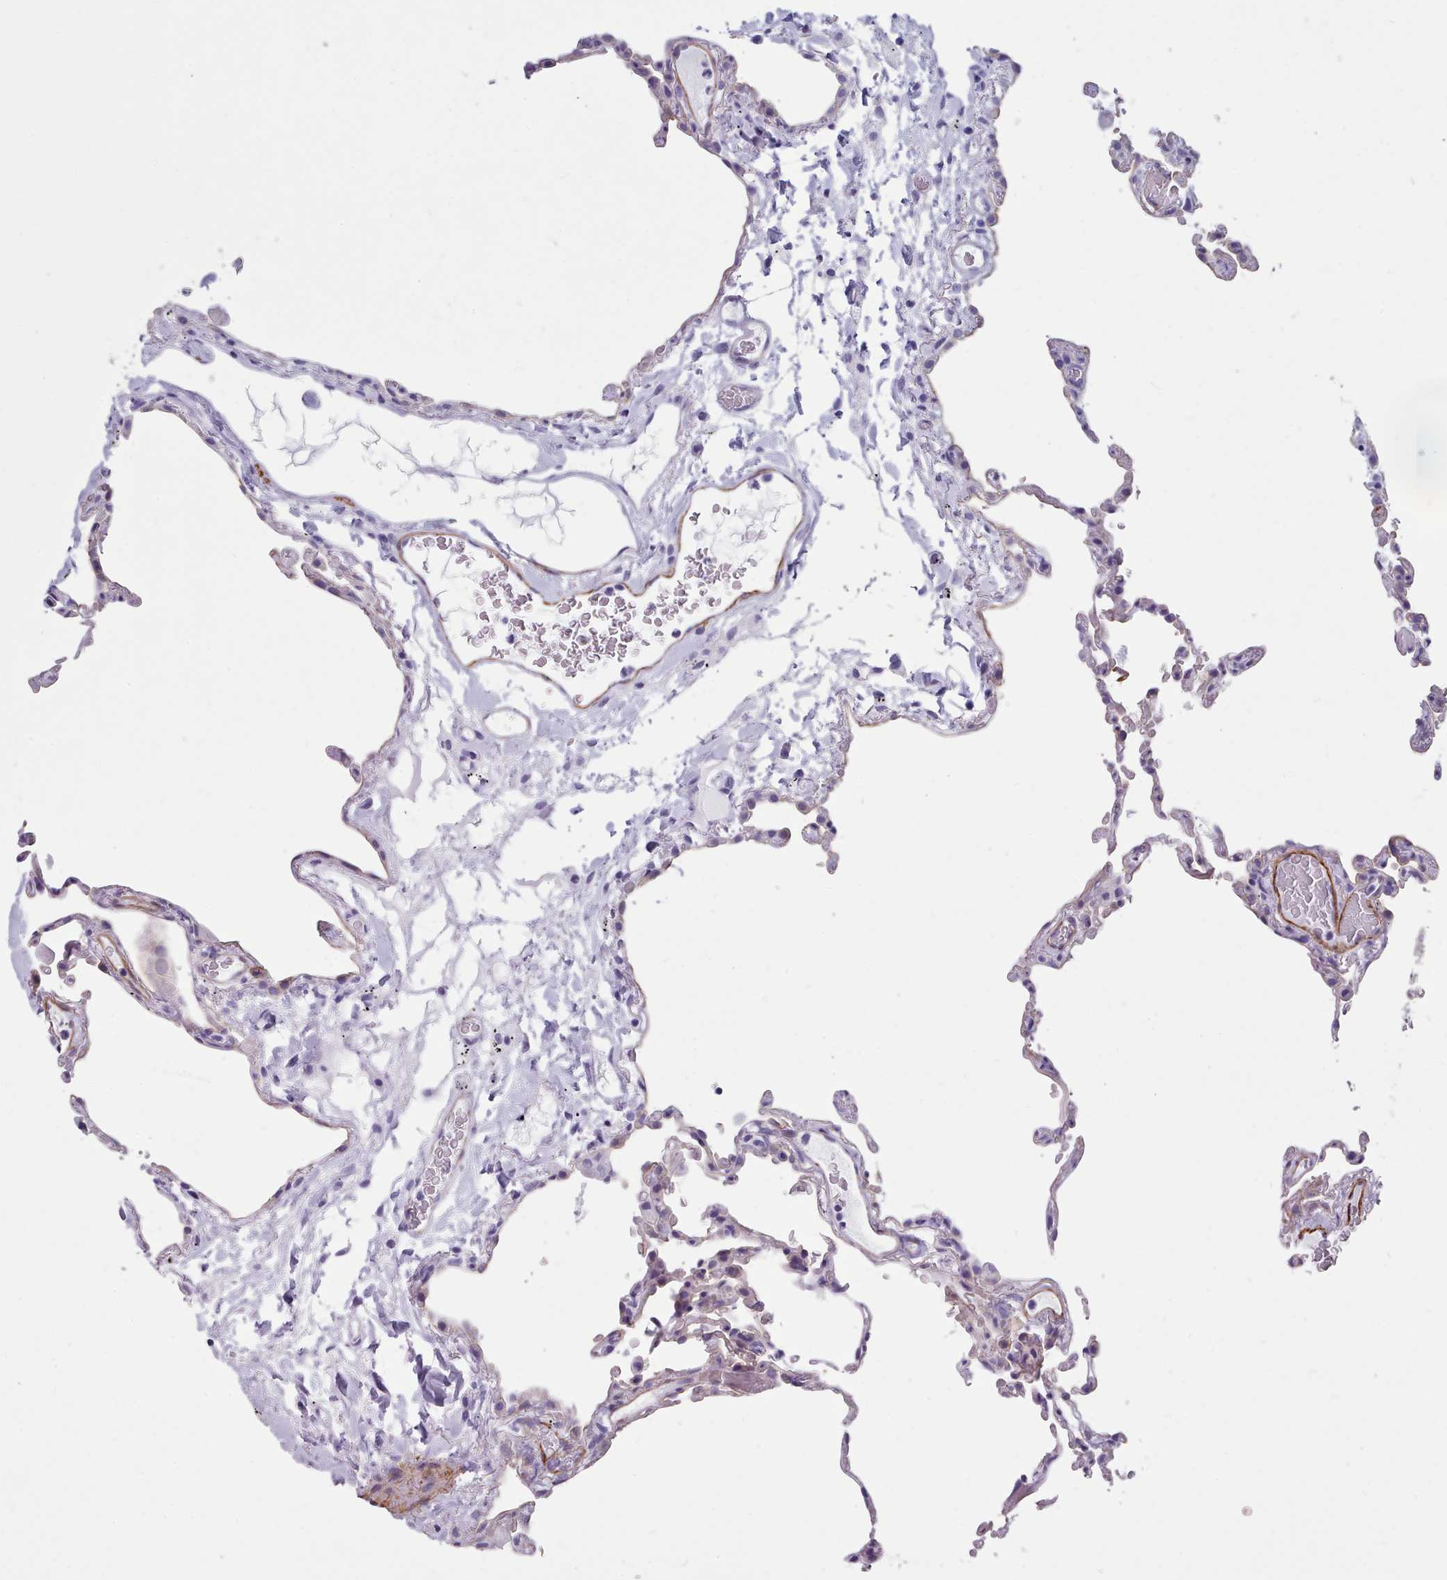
{"staining": {"intensity": "negative", "quantity": "none", "location": "none"}, "tissue": "lung", "cell_type": "Alveolar cells", "image_type": "normal", "snomed": [{"axis": "morphology", "description": "Normal tissue, NOS"}, {"axis": "topography", "description": "Lung"}], "caption": "Histopathology image shows no protein staining in alveolar cells of benign lung. (Stains: DAB immunohistochemistry (IHC) with hematoxylin counter stain, Microscopy: brightfield microscopy at high magnification).", "gene": "FPGS", "patient": {"sex": "female", "age": 57}}